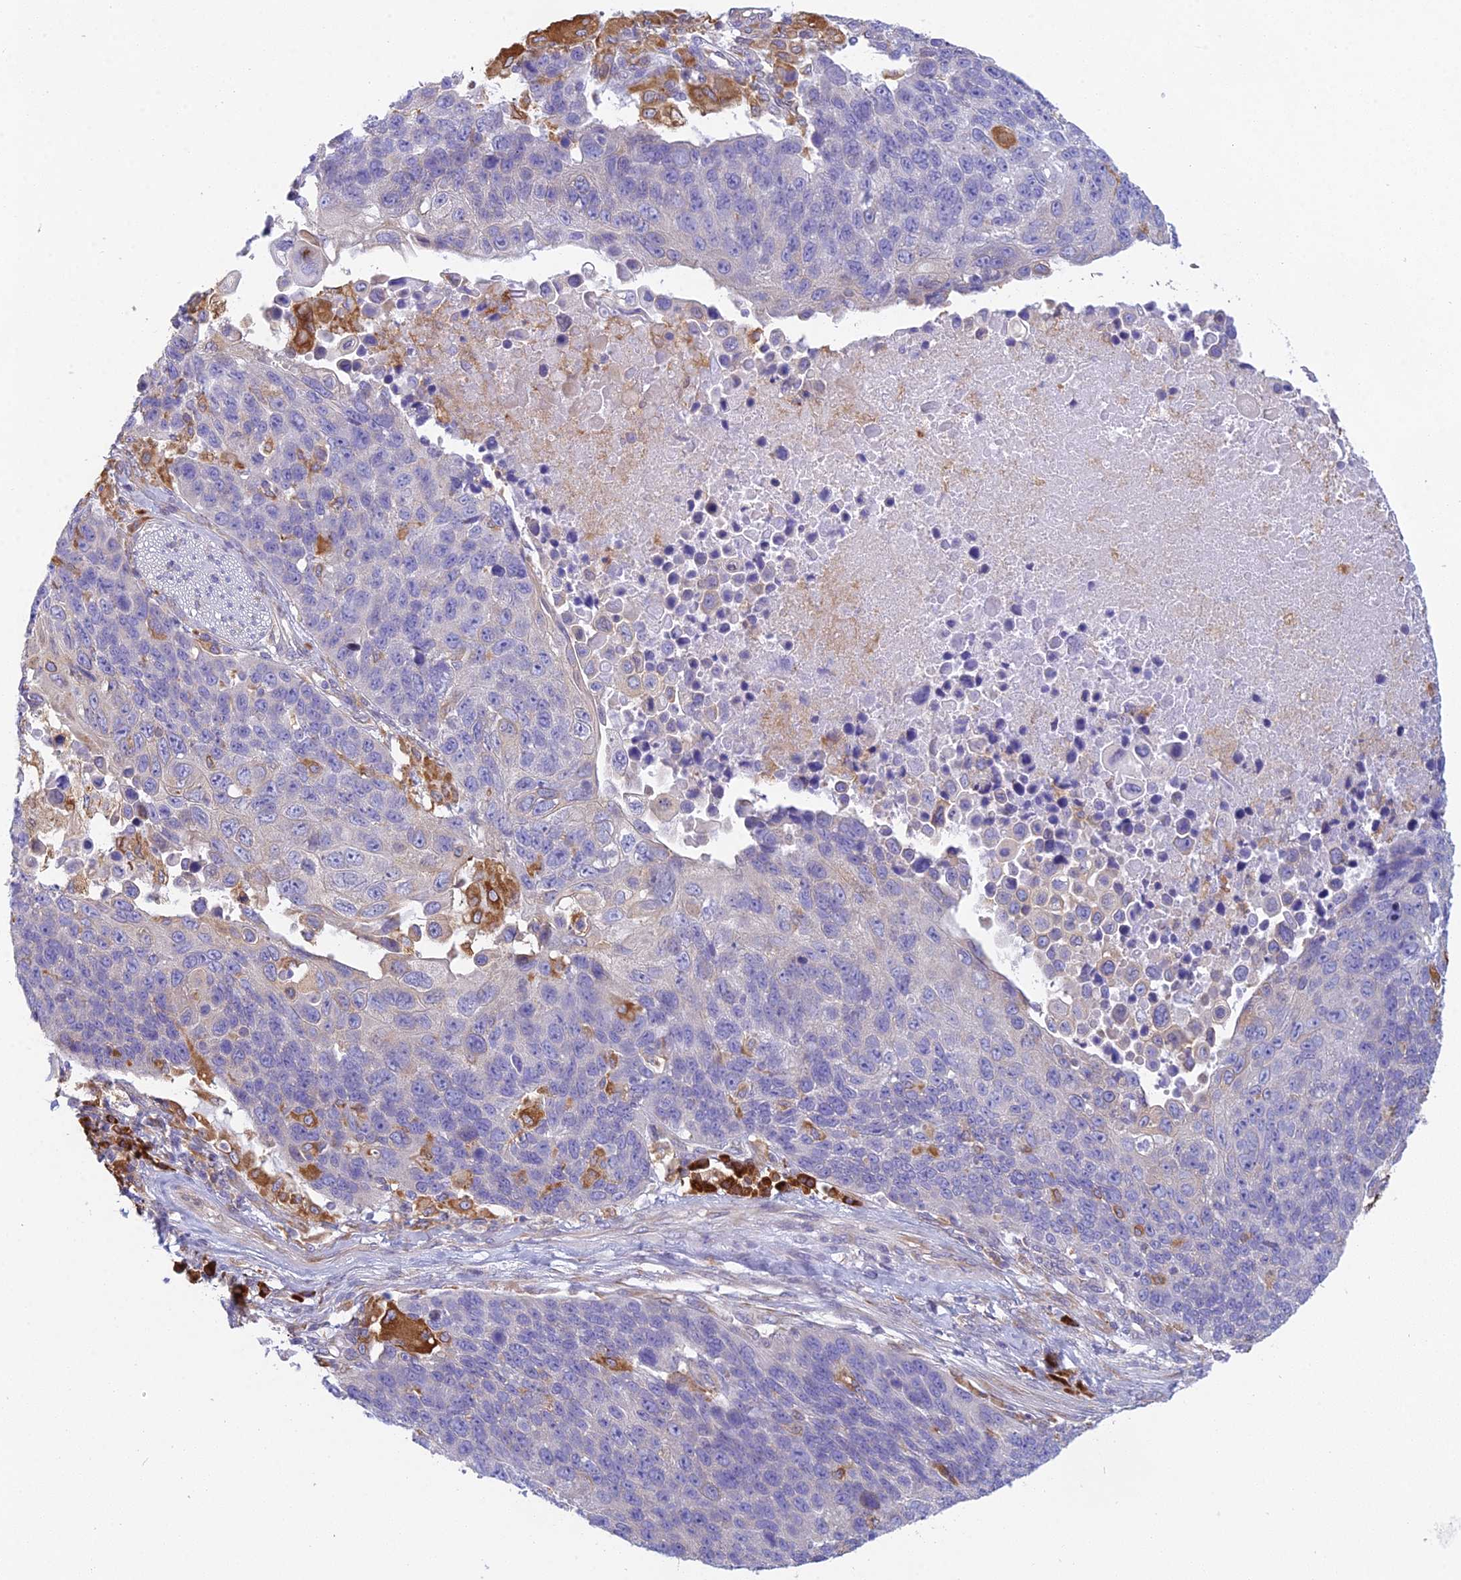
{"staining": {"intensity": "negative", "quantity": "none", "location": "none"}, "tissue": "lung cancer", "cell_type": "Tumor cells", "image_type": "cancer", "snomed": [{"axis": "morphology", "description": "Normal tissue, NOS"}, {"axis": "morphology", "description": "Squamous cell carcinoma, NOS"}, {"axis": "topography", "description": "Lymph node"}, {"axis": "topography", "description": "Lung"}], "caption": "This is an immunohistochemistry (IHC) photomicrograph of human lung cancer (squamous cell carcinoma). There is no expression in tumor cells.", "gene": "HM13", "patient": {"sex": "male", "age": 66}}